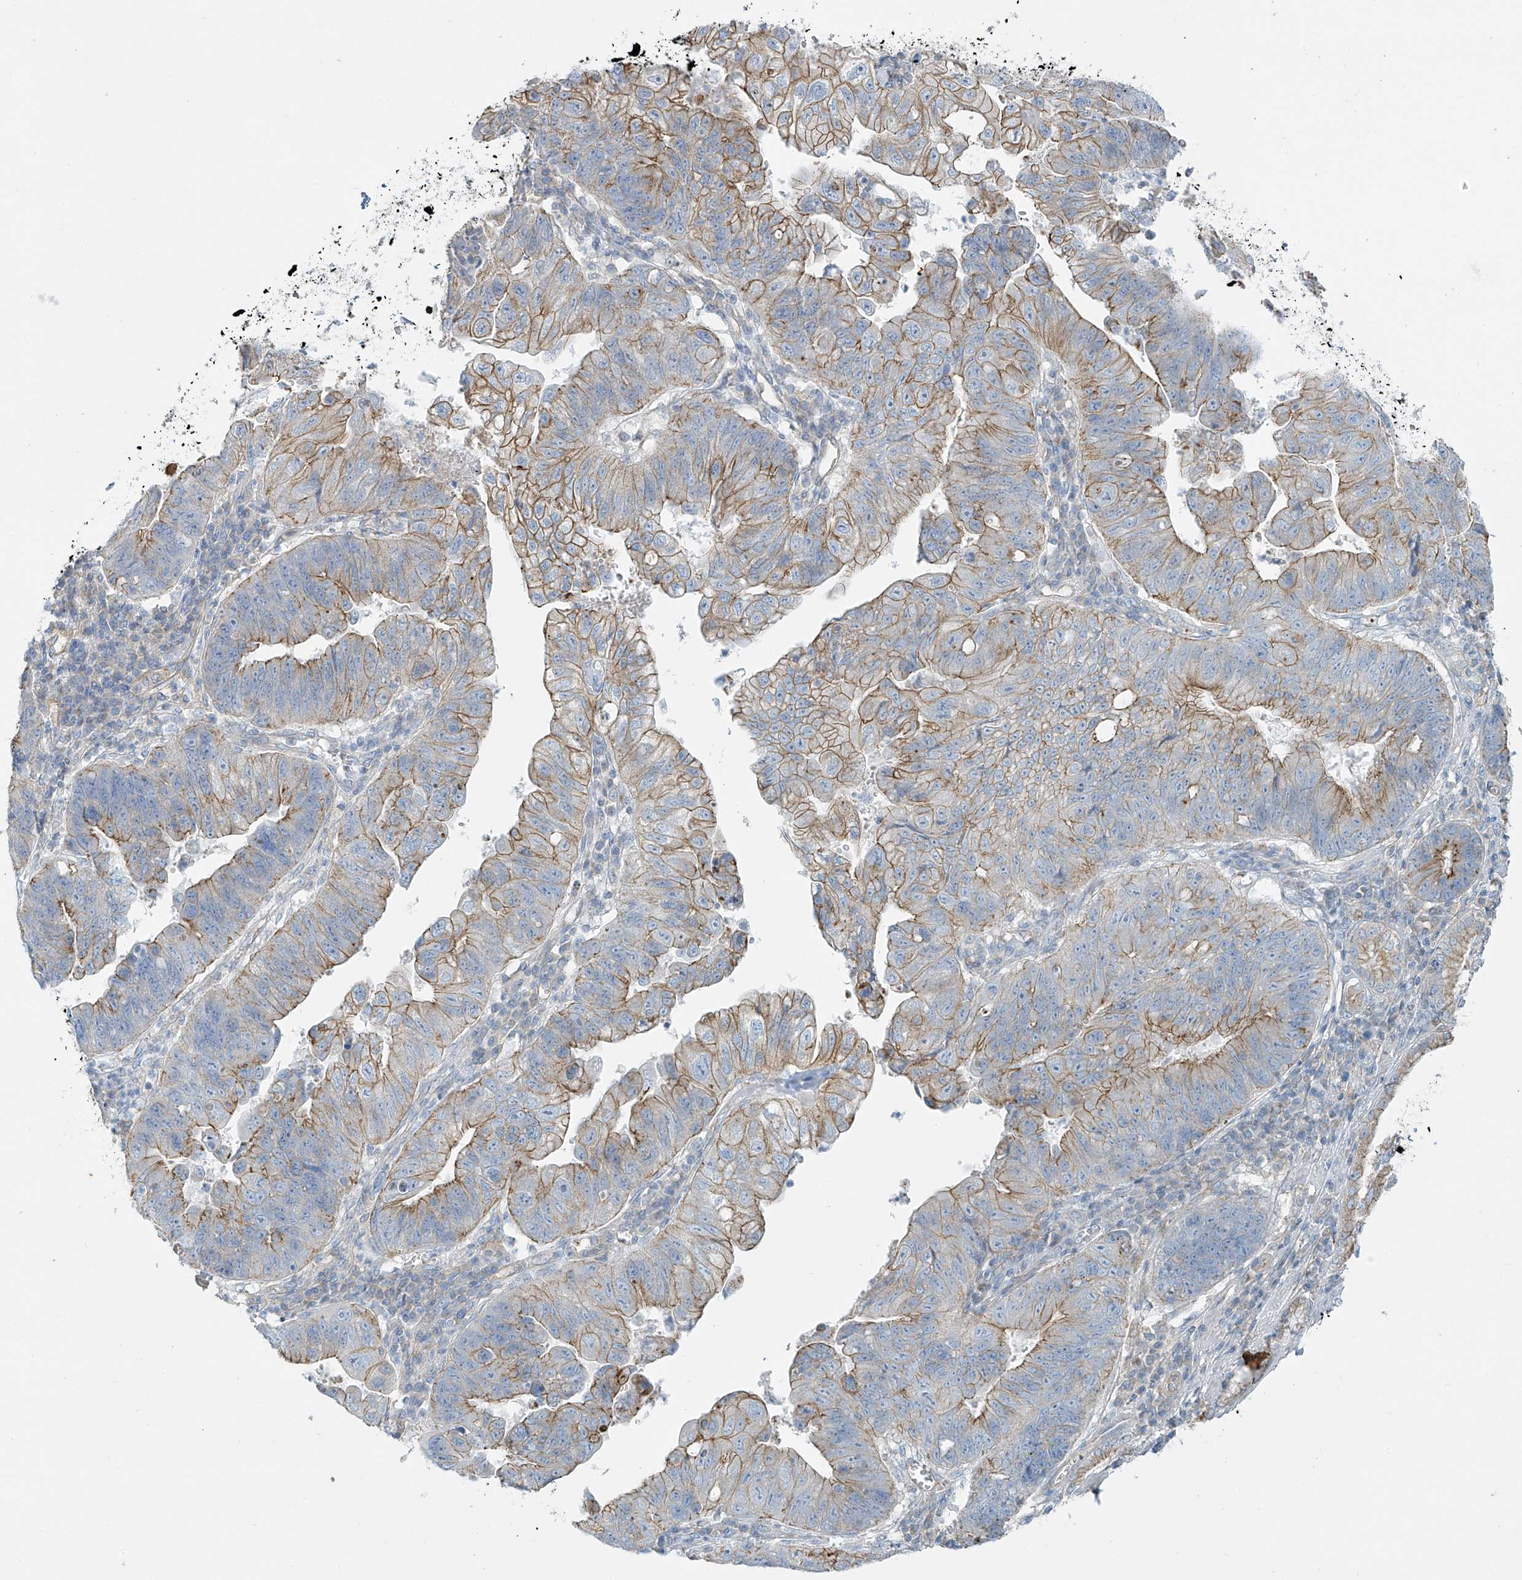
{"staining": {"intensity": "moderate", "quantity": "25%-75%", "location": "cytoplasmic/membranous"}, "tissue": "stomach cancer", "cell_type": "Tumor cells", "image_type": "cancer", "snomed": [{"axis": "morphology", "description": "Adenocarcinoma, NOS"}, {"axis": "topography", "description": "Stomach"}], "caption": "Protein staining reveals moderate cytoplasmic/membranous positivity in about 25%-75% of tumor cells in stomach adenocarcinoma.", "gene": "VAMP5", "patient": {"sex": "male", "age": 59}}